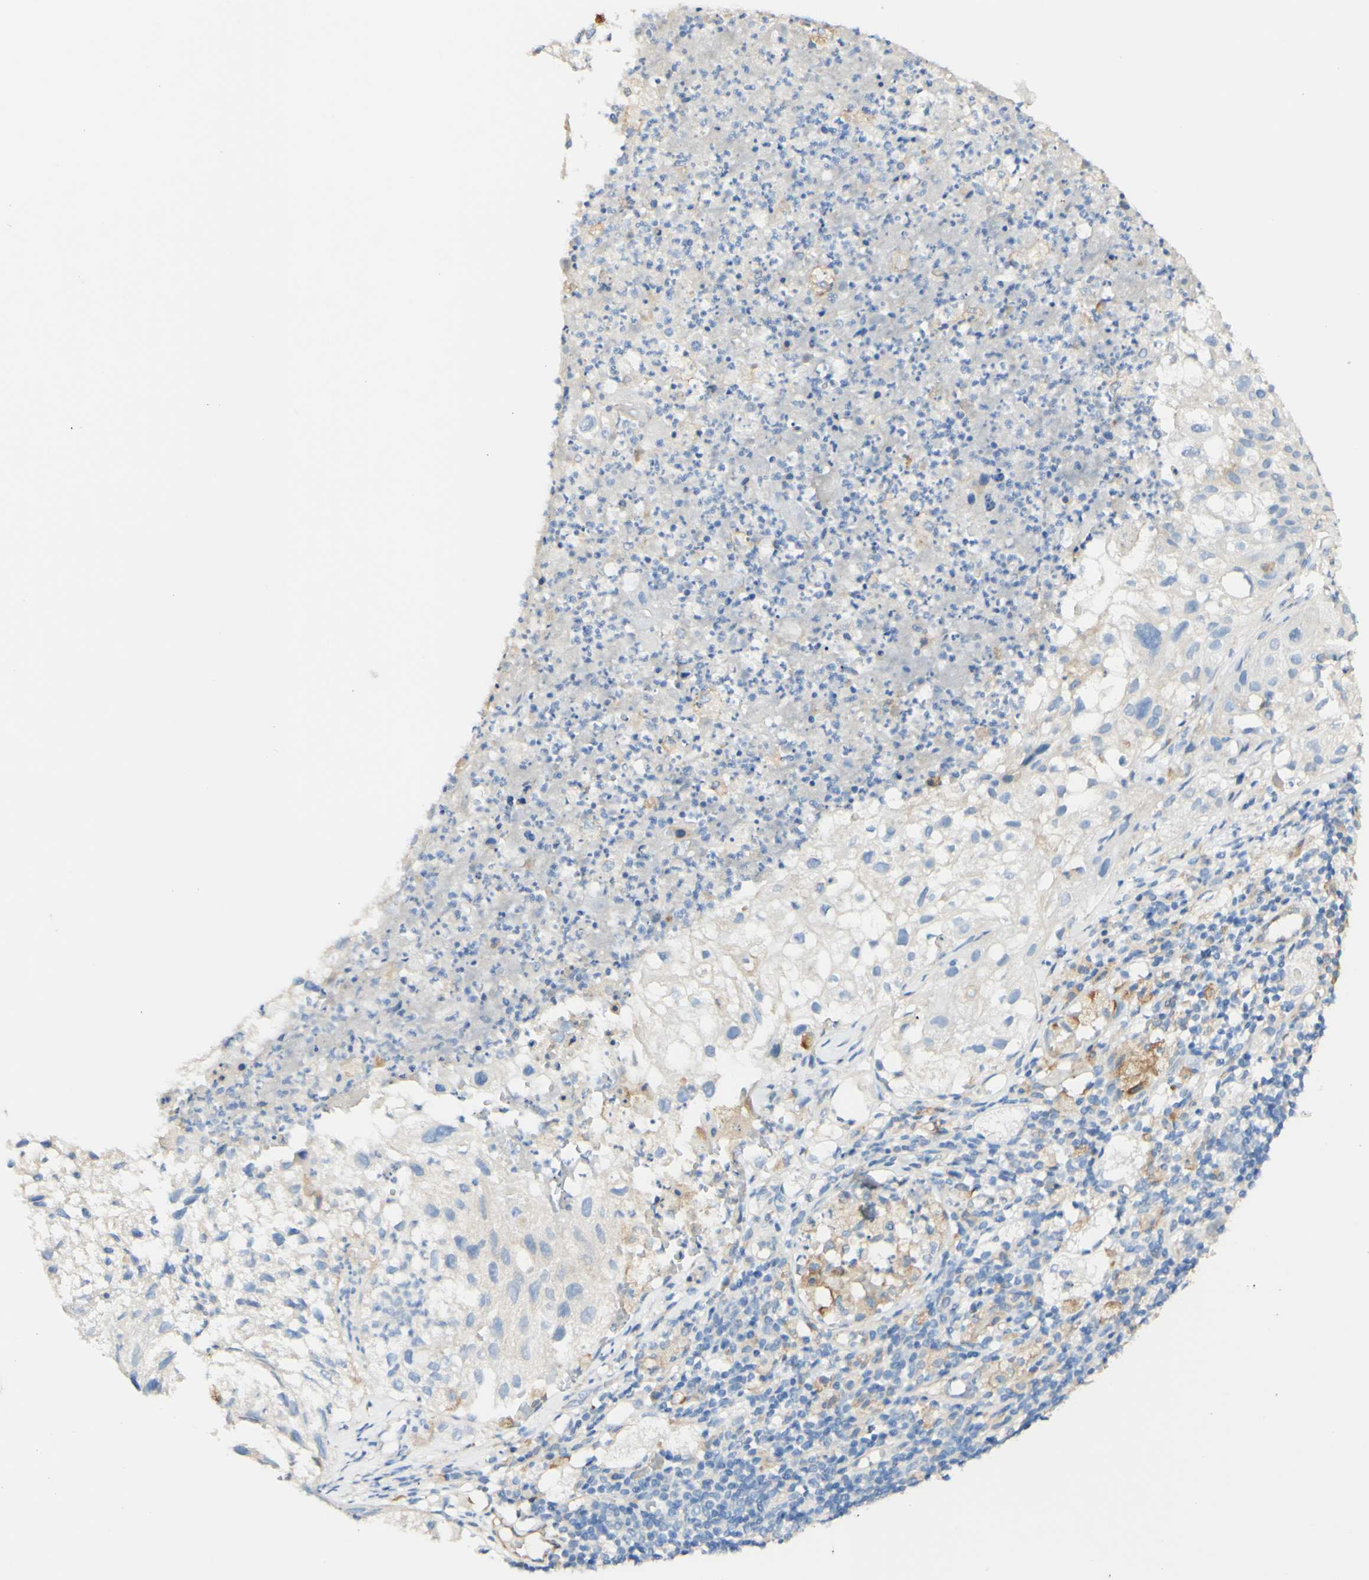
{"staining": {"intensity": "negative", "quantity": "none", "location": "none"}, "tissue": "lung cancer", "cell_type": "Tumor cells", "image_type": "cancer", "snomed": [{"axis": "morphology", "description": "Inflammation, NOS"}, {"axis": "morphology", "description": "Squamous cell carcinoma, NOS"}, {"axis": "topography", "description": "Lymph node"}, {"axis": "topography", "description": "Soft tissue"}, {"axis": "topography", "description": "Lung"}], "caption": "The image reveals no staining of tumor cells in lung cancer (squamous cell carcinoma).", "gene": "FCGRT", "patient": {"sex": "male", "age": 66}}